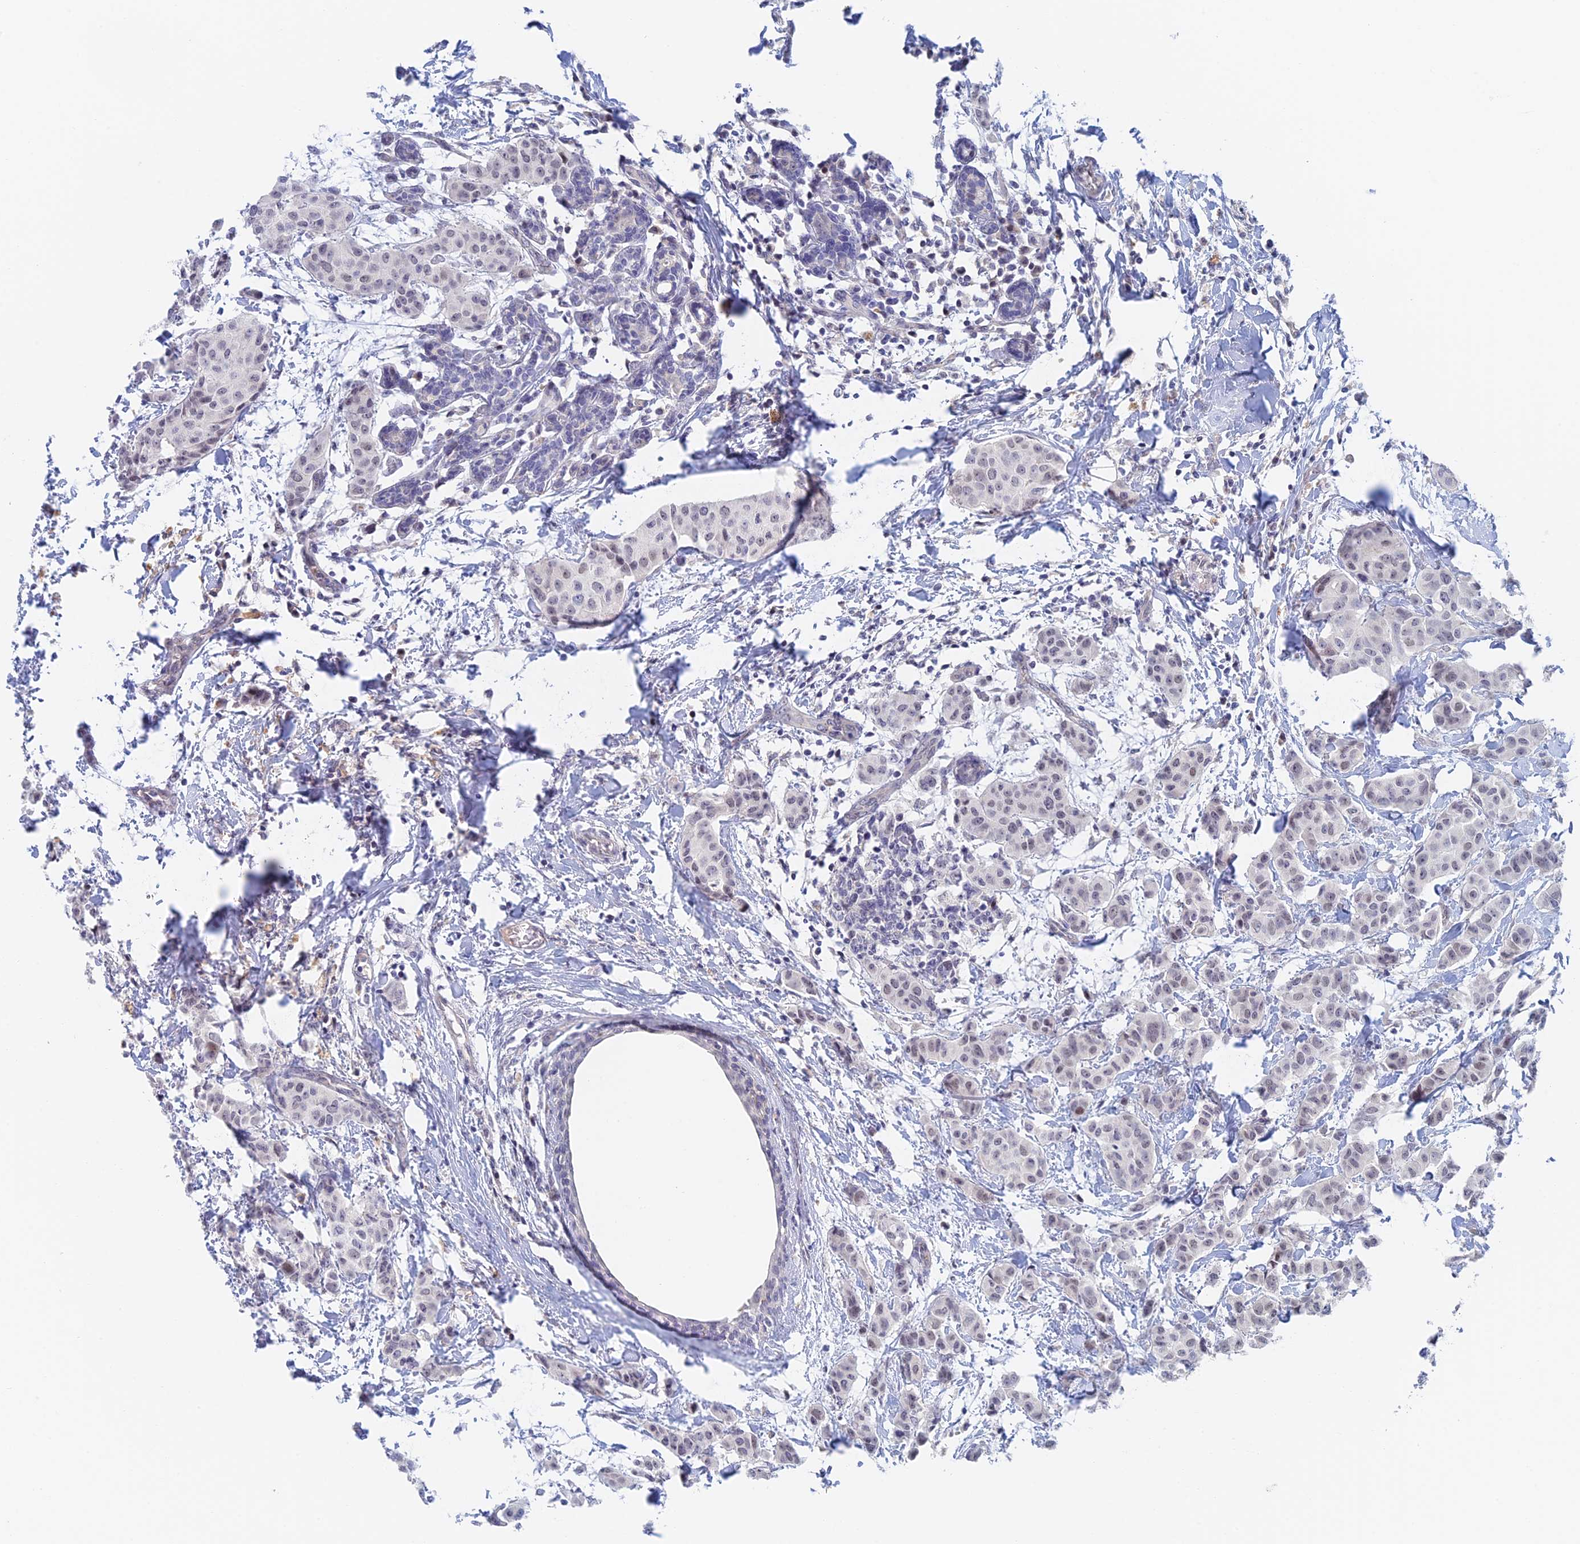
{"staining": {"intensity": "negative", "quantity": "none", "location": "none"}, "tissue": "breast cancer", "cell_type": "Tumor cells", "image_type": "cancer", "snomed": [{"axis": "morphology", "description": "Duct carcinoma"}, {"axis": "topography", "description": "Breast"}], "caption": "High magnification brightfield microscopy of infiltrating ductal carcinoma (breast) stained with DAB (brown) and counterstained with hematoxylin (blue): tumor cells show no significant staining.", "gene": "ZUP1", "patient": {"sex": "female", "age": 40}}